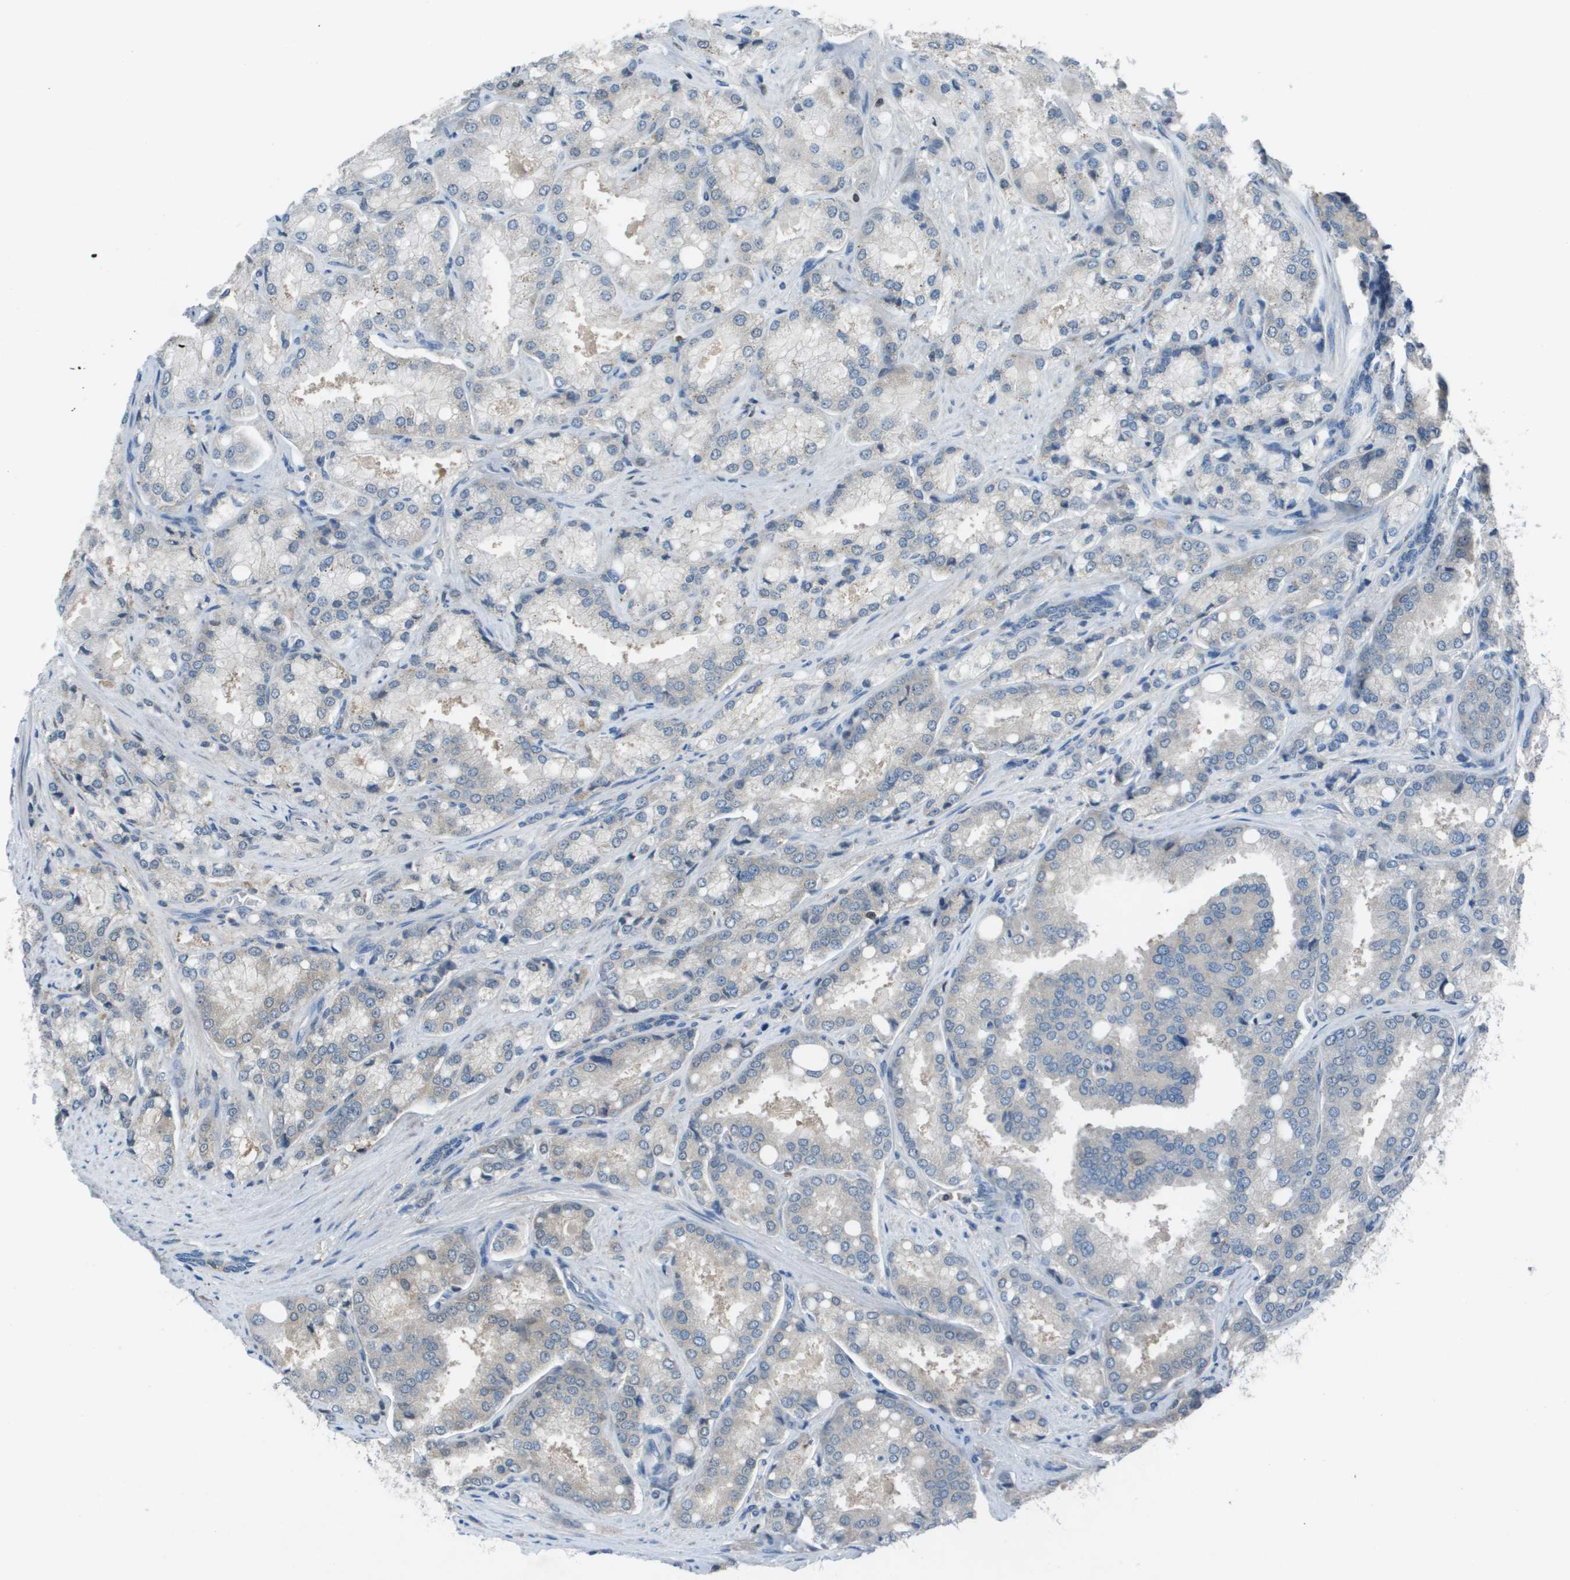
{"staining": {"intensity": "weak", "quantity": "<25%", "location": "cytoplasmic/membranous"}, "tissue": "prostate cancer", "cell_type": "Tumor cells", "image_type": "cancer", "snomed": [{"axis": "morphology", "description": "Adenocarcinoma, High grade"}, {"axis": "topography", "description": "Prostate"}], "caption": "A high-resolution histopathology image shows immunohistochemistry (IHC) staining of prostate cancer (high-grade adenocarcinoma), which demonstrates no significant positivity in tumor cells.", "gene": "CAMK4", "patient": {"sex": "male", "age": 50}}